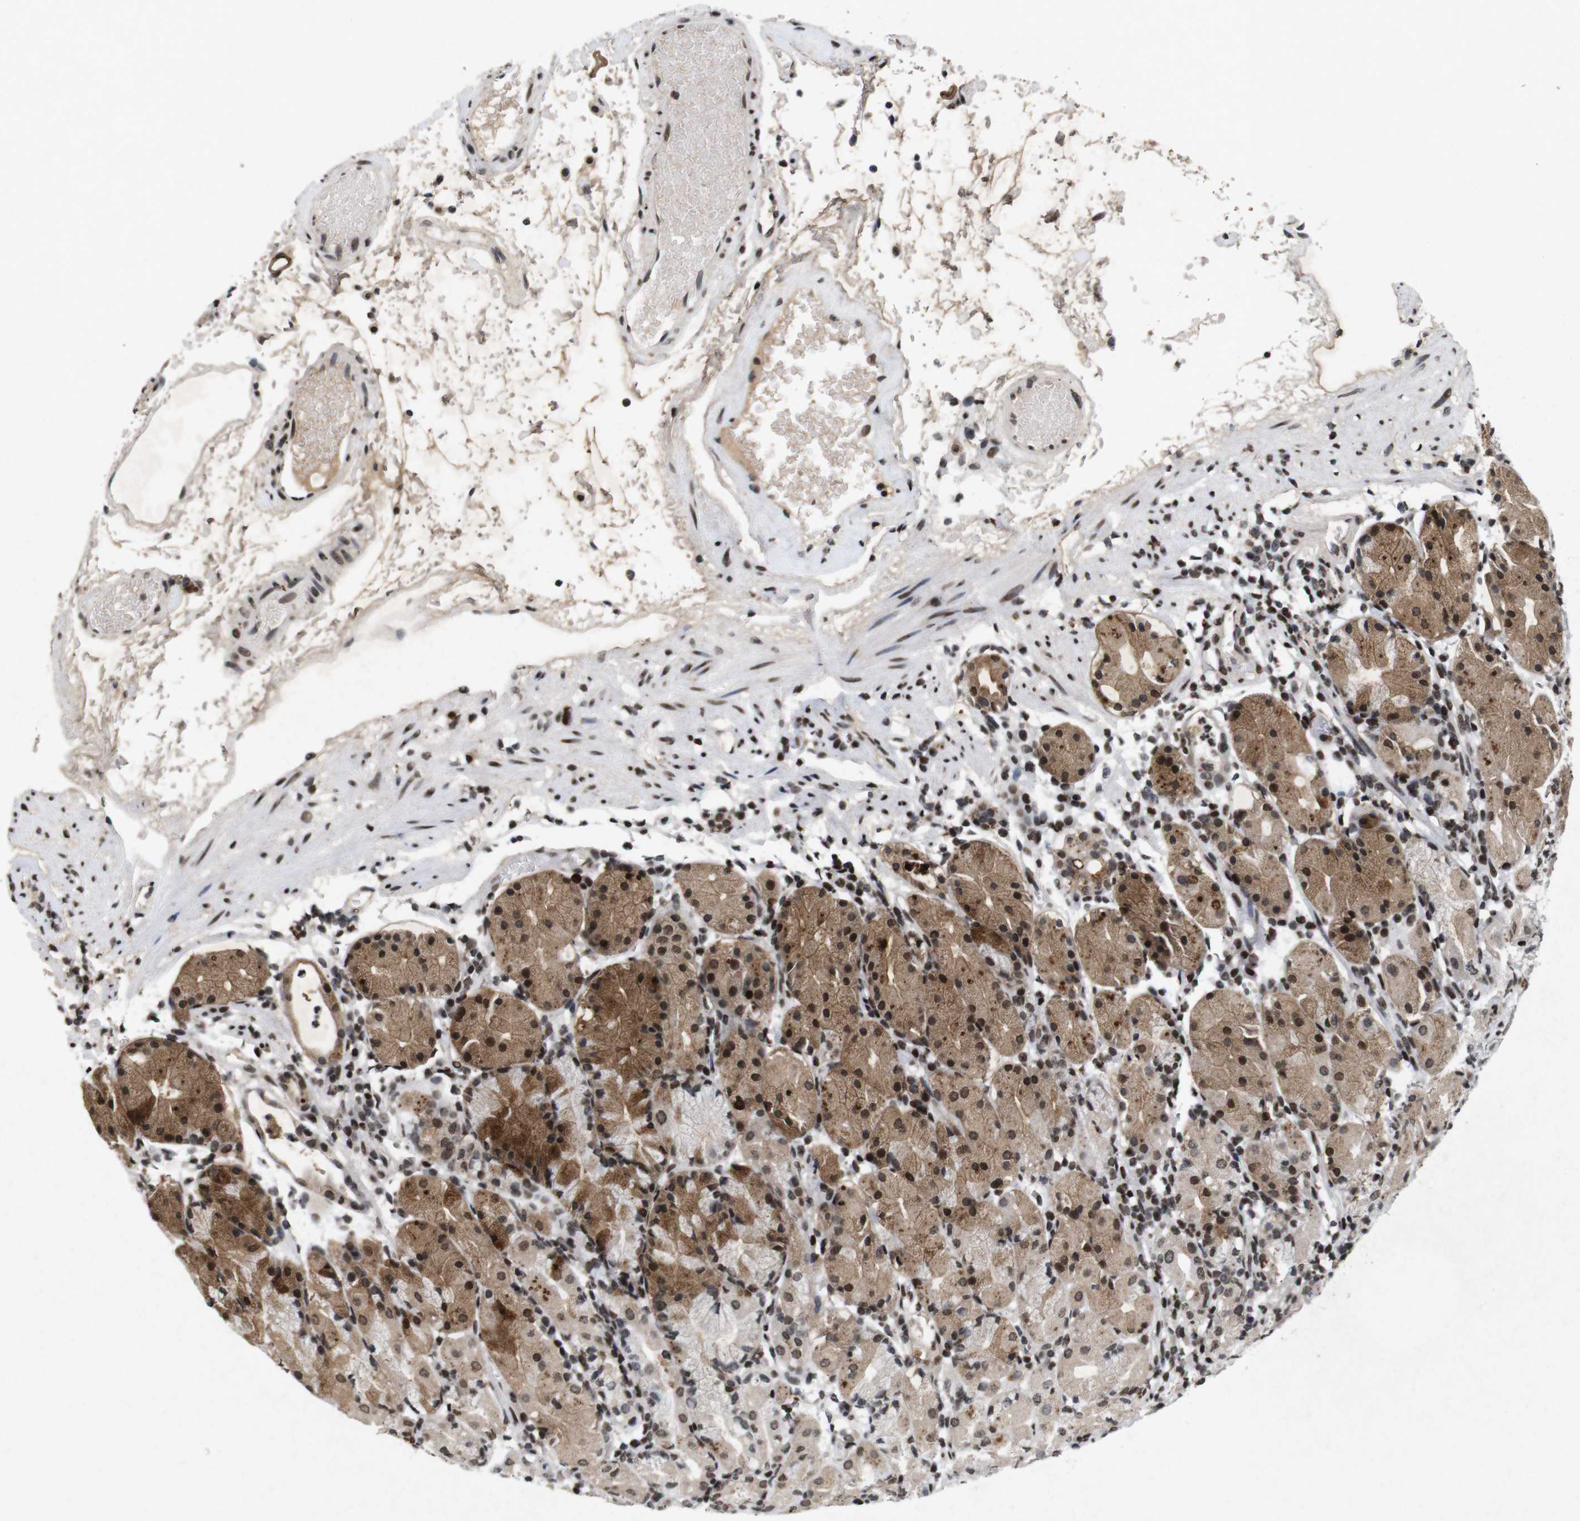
{"staining": {"intensity": "moderate", "quantity": ">75%", "location": "cytoplasmic/membranous,nuclear"}, "tissue": "stomach", "cell_type": "Glandular cells", "image_type": "normal", "snomed": [{"axis": "morphology", "description": "Normal tissue, NOS"}, {"axis": "topography", "description": "Stomach"}, {"axis": "topography", "description": "Stomach, lower"}], "caption": "A high-resolution histopathology image shows IHC staining of benign stomach, which exhibits moderate cytoplasmic/membranous,nuclear expression in about >75% of glandular cells.", "gene": "MAGEH1", "patient": {"sex": "female", "age": 75}}